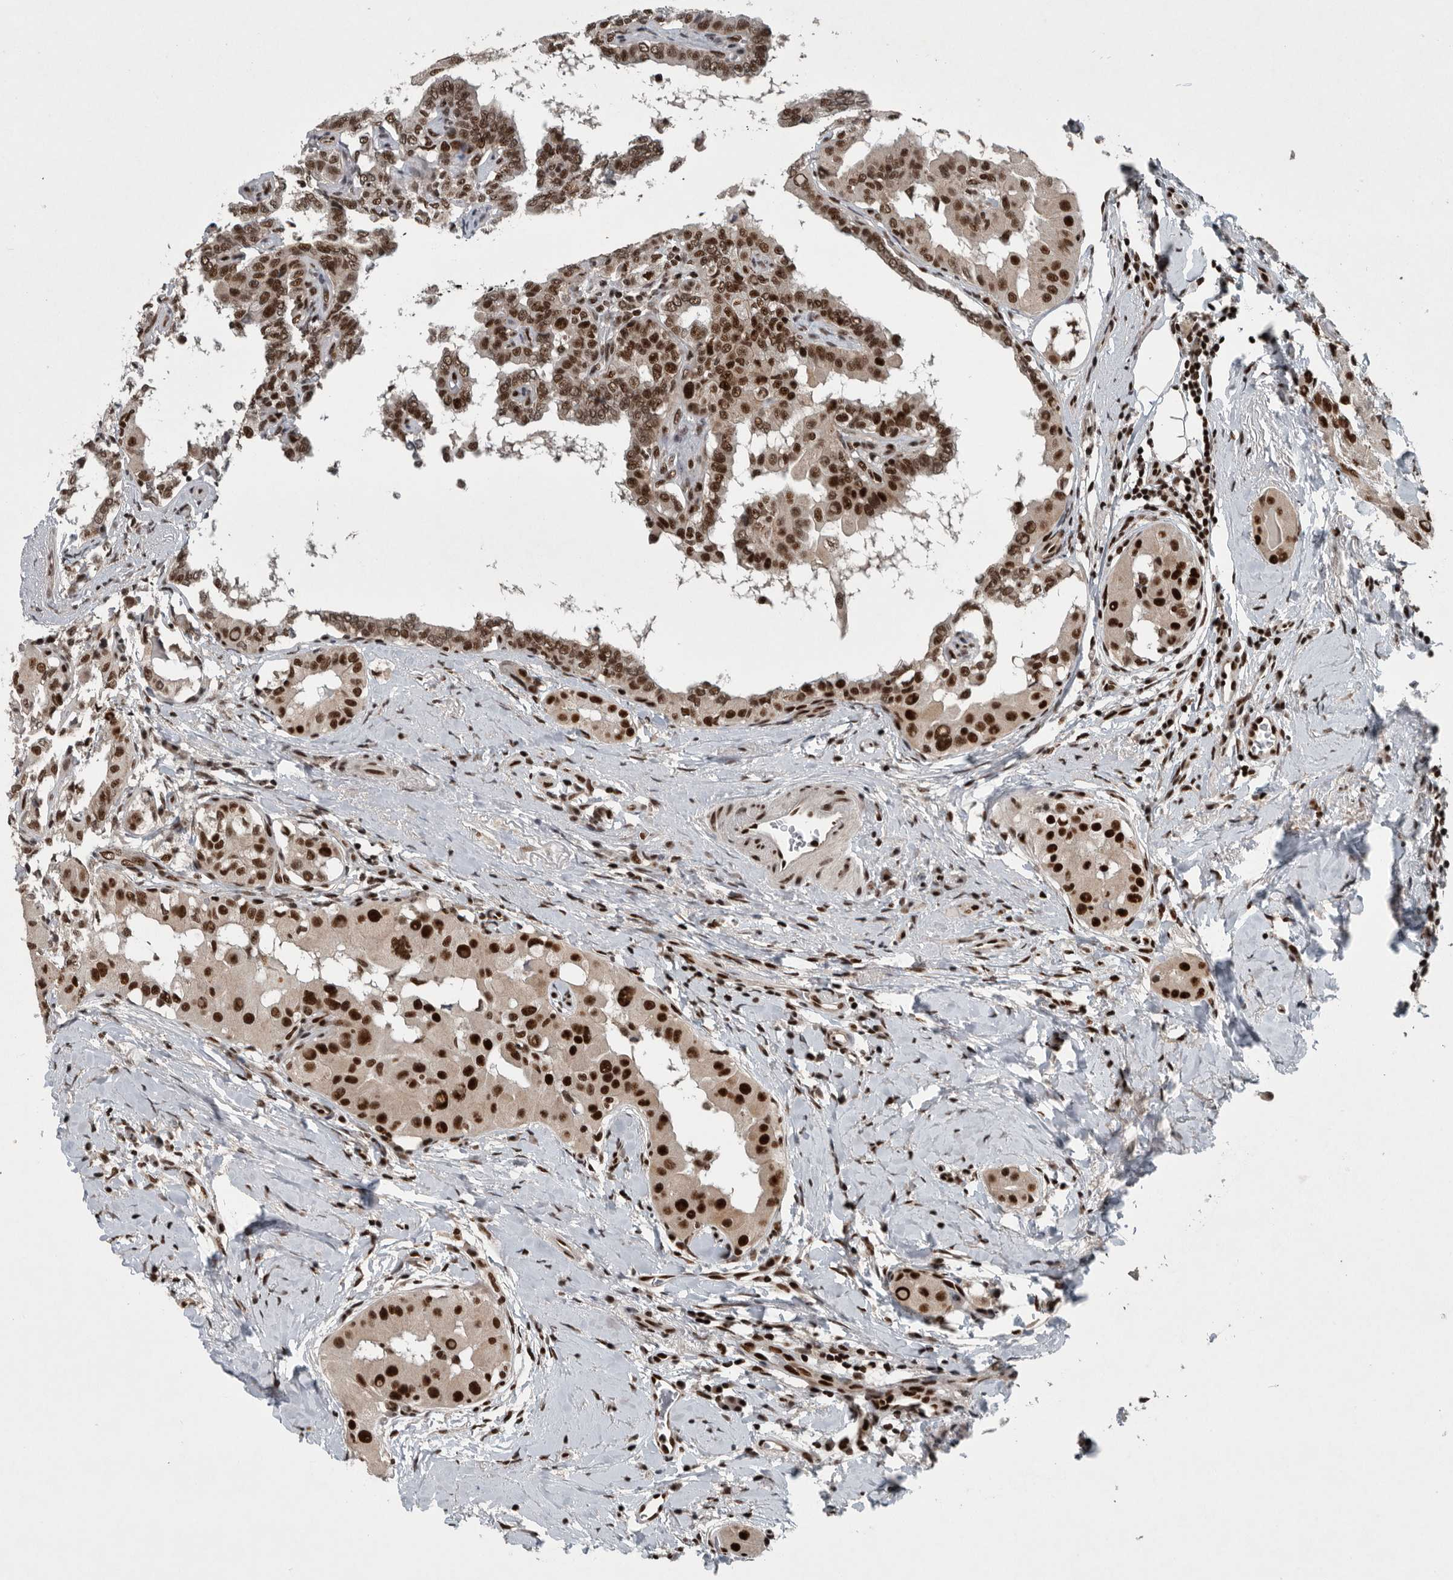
{"staining": {"intensity": "strong", "quantity": ">75%", "location": "nuclear"}, "tissue": "thyroid cancer", "cell_type": "Tumor cells", "image_type": "cancer", "snomed": [{"axis": "morphology", "description": "Papillary adenocarcinoma, NOS"}, {"axis": "topography", "description": "Thyroid gland"}], "caption": "Tumor cells show high levels of strong nuclear staining in approximately >75% of cells in human thyroid cancer (papillary adenocarcinoma).", "gene": "SENP7", "patient": {"sex": "male", "age": 33}}